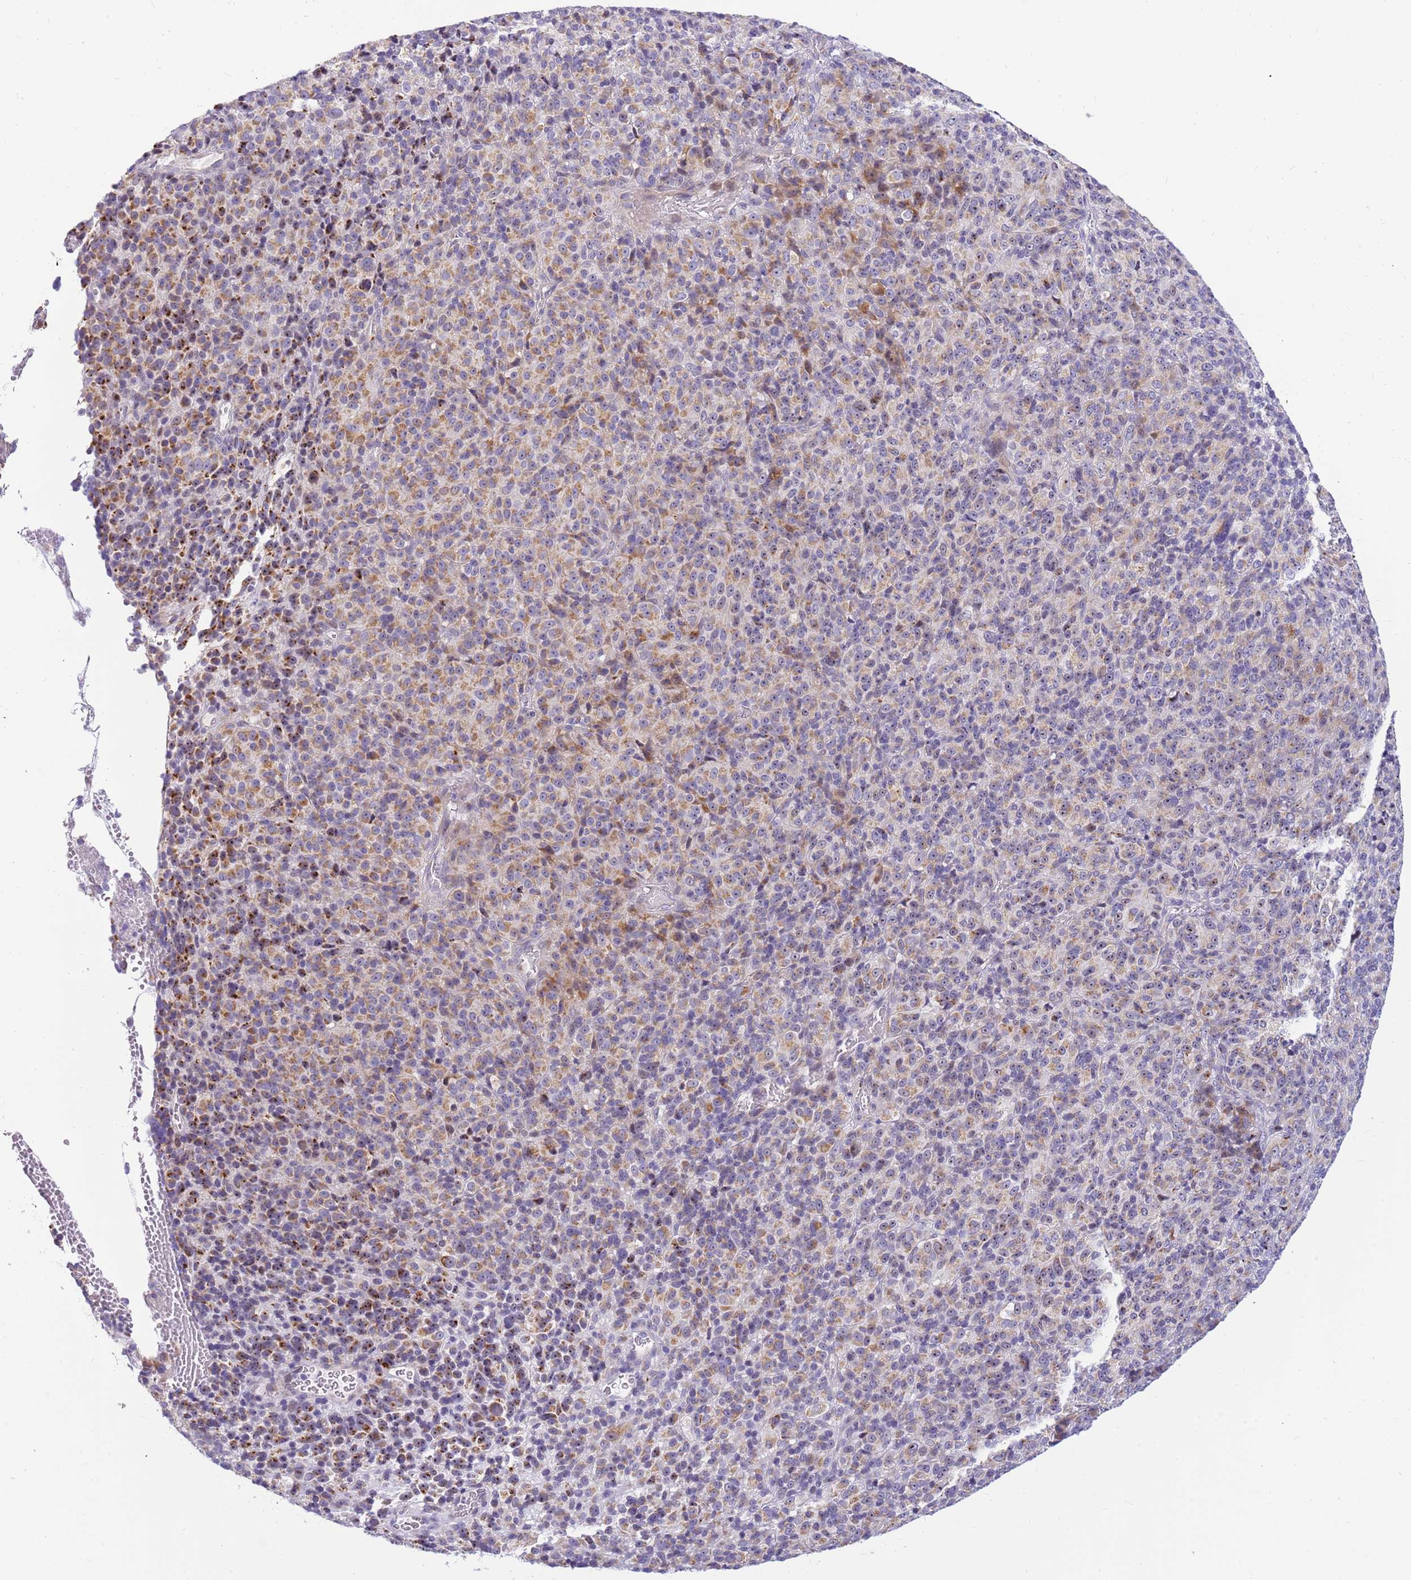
{"staining": {"intensity": "moderate", "quantity": "25%-75%", "location": "cytoplasmic/membranous,nuclear"}, "tissue": "melanoma", "cell_type": "Tumor cells", "image_type": "cancer", "snomed": [{"axis": "morphology", "description": "Malignant melanoma, Metastatic site"}, {"axis": "topography", "description": "Brain"}], "caption": "The micrograph reveals staining of malignant melanoma (metastatic site), revealing moderate cytoplasmic/membranous and nuclear protein expression (brown color) within tumor cells.", "gene": "DNAJA3", "patient": {"sex": "female", "age": 56}}